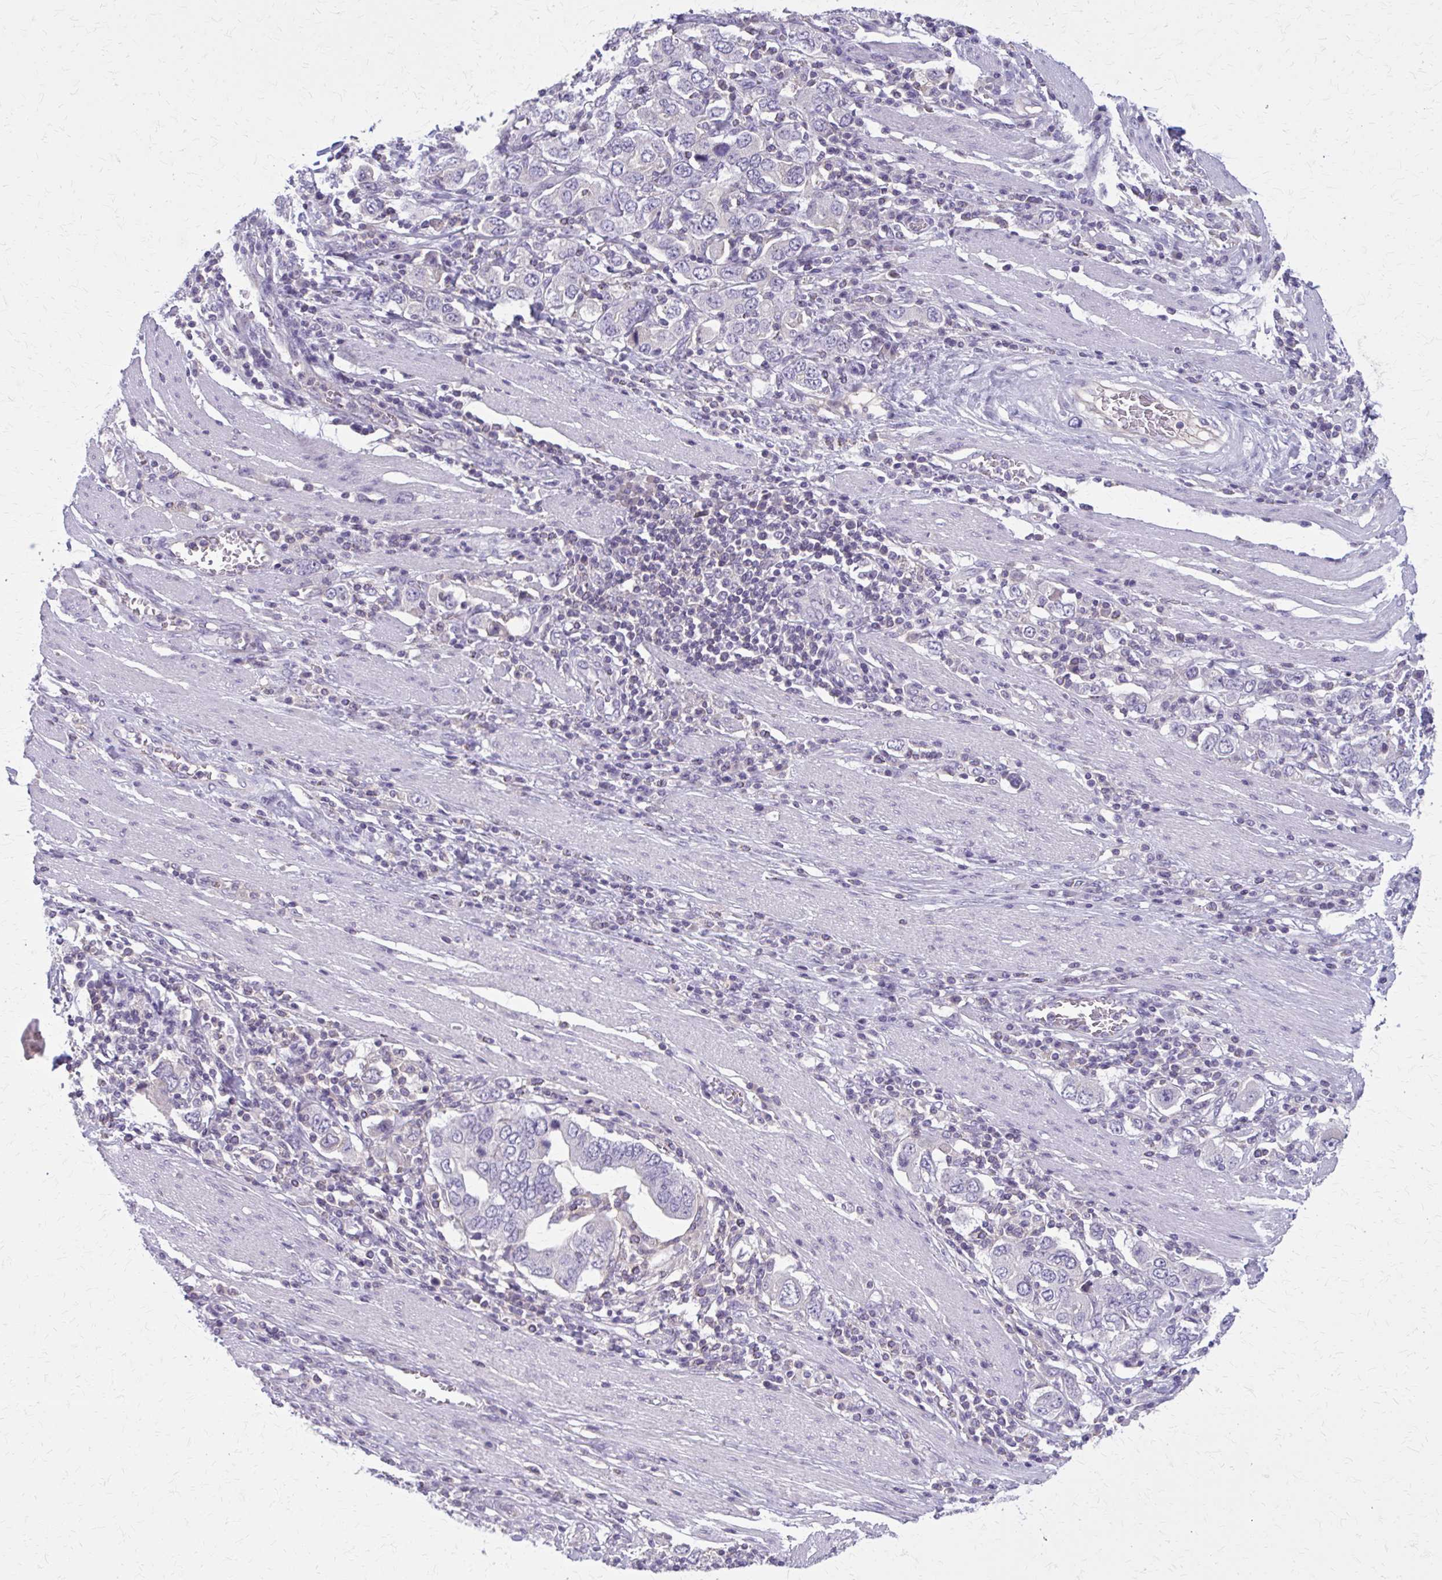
{"staining": {"intensity": "negative", "quantity": "none", "location": "none"}, "tissue": "stomach cancer", "cell_type": "Tumor cells", "image_type": "cancer", "snomed": [{"axis": "morphology", "description": "Adenocarcinoma, NOS"}, {"axis": "topography", "description": "Stomach, upper"}, {"axis": "topography", "description": "Stomach"}], "caption": "This is a image of immunohistochemistry (IHC) staining of stomach cancer, which shows no staining in tumor cells.", "gene": "OR4A47", "patient": {"sex": "male", "age": 62}}